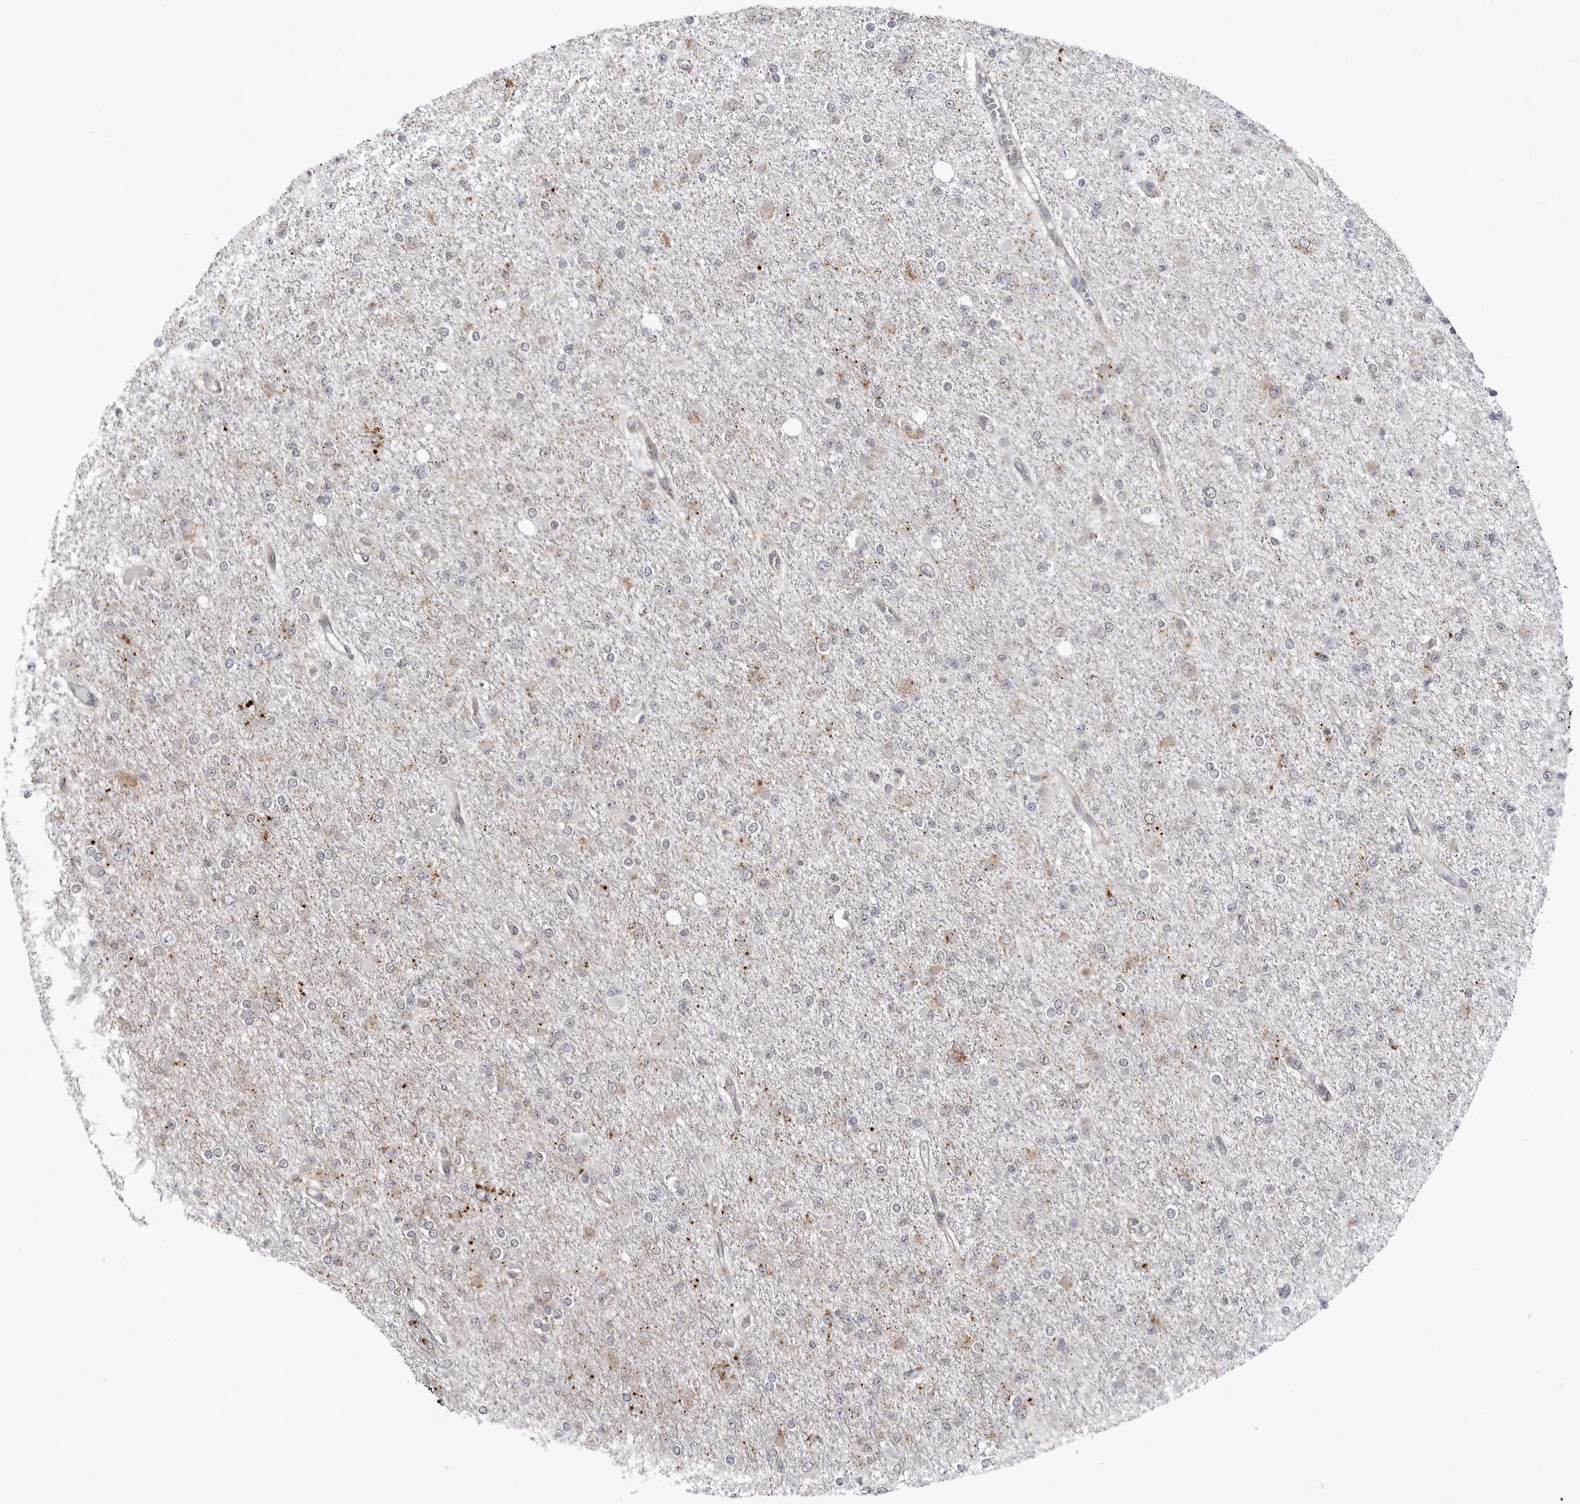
{"staining": {"intensity": "weak", "quantity": "<25%", "location": "cytoplasmic/membranous"}, "tissue": "glioma", "cell_type": "Tumor cells", "image_type": "cancer", "snomed": [{"axis": "morphology", "description": "Glioma, malignant, Low grade"}, {"axis": "topography", "description": "Brain"}], "caption": "An IHC histopathology image of glioma is shown. There is no staining in tumor cells of glioma. Brightfield microscopy of immunohistochemistry stained with DAB (brown) and hematoxylin (blue), captured at high magnification.", "gene": "FH", "patient": {"sex": "female", "age": 22}}